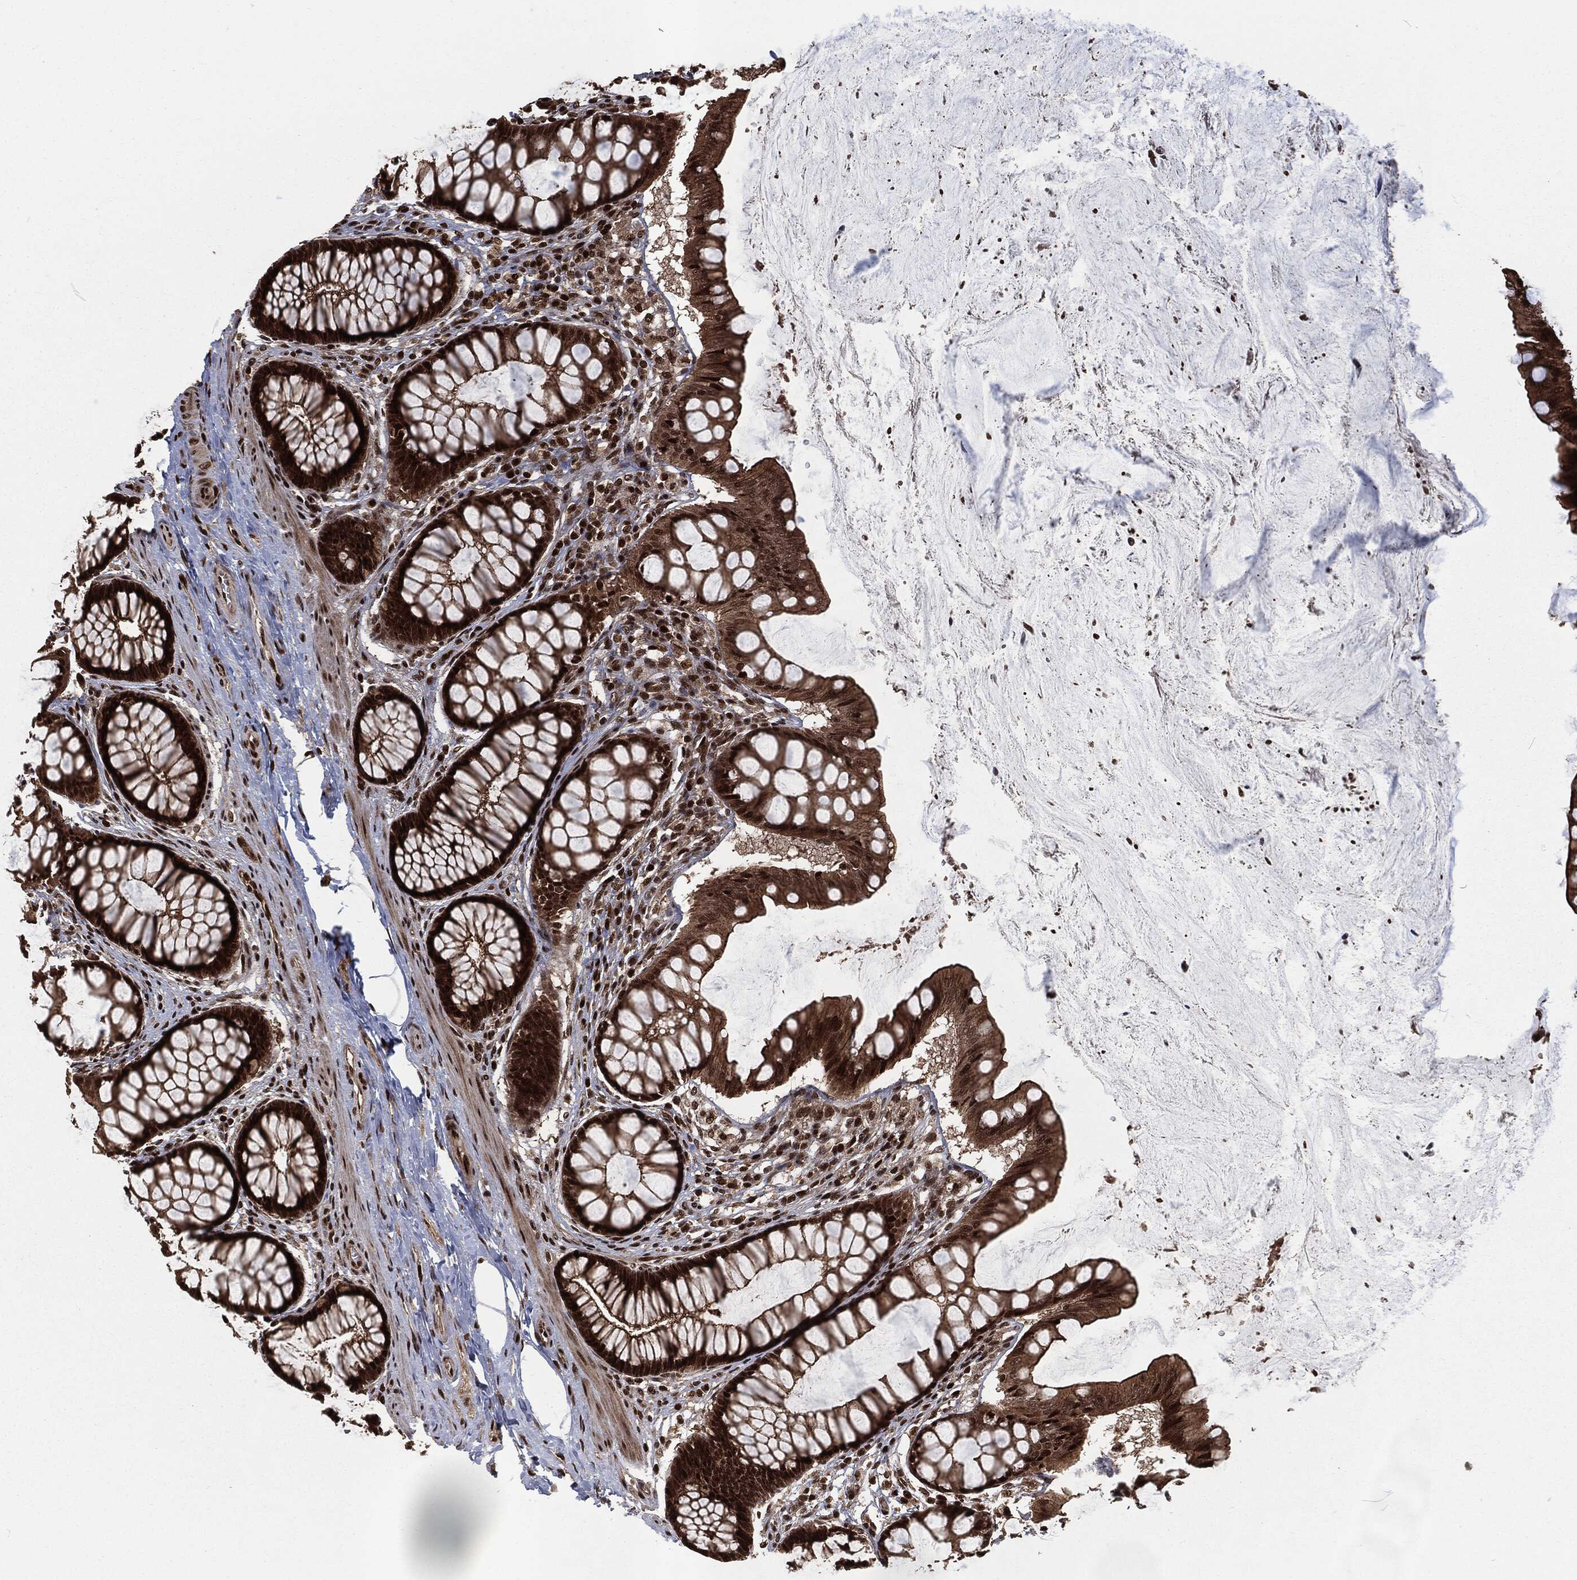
{"staining": {"intensity": "strong", "quantity": ">75%", "location": "nuclear"}, "tissue": "colon", "cell_type": "Endothelial cells", "image_type": "normal", "snomed": [{"axis": "morphology", "description": "Normal tissue, NOS"}, {"axis": "topography", "description": "Colon"}], "caption": "The immunohistochemical stain shows strong nuclear staining in endothelial cells of normal colon.", "gene": "NGRN", "patient": {"sex": "female", "age": 65}}